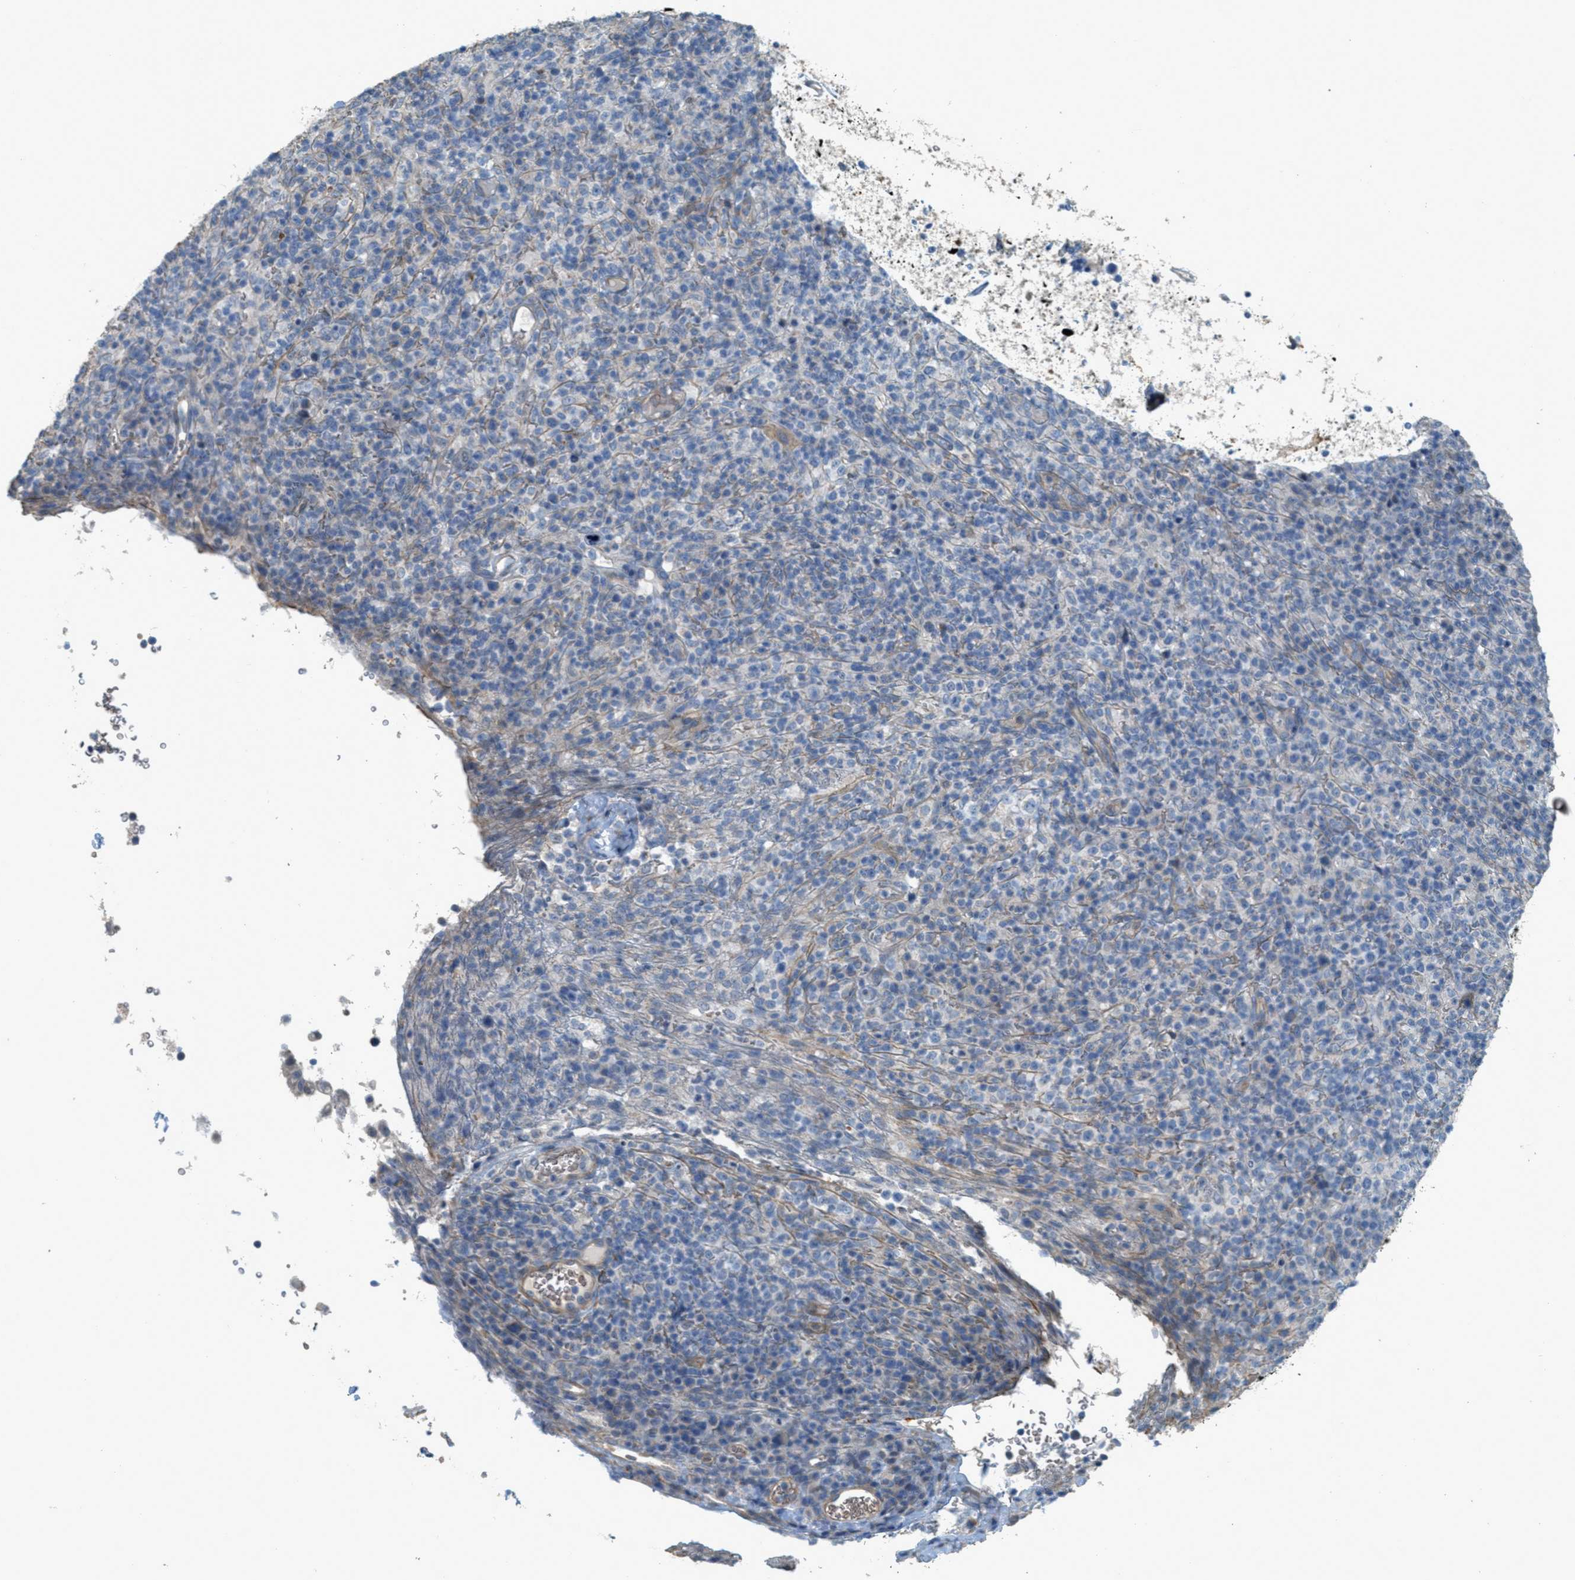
{"staining": {"intensity": "negative", "quantity": "none", "location": "none"}, "tissue": "lymphoma", "cell_type": "Tumor cells", "image_type": "cancer", "snomed": [{"axis": "morphology", "description": "Malignant lymphoma, non-Hodgkin's type, High grade"}, {"axis": "topography", "description": "Lymph node"}], "caption": "An immunohistochemistry (IHC) image of lymphoma is shown. There is no staining in tumor cells of lymphoma. (DAB (3,3'-diaminobenzidine) immunohistochemistry visualized using brightfield microscopy, high magnification).", "gene": "MRS2", "patient": {"sex": "female", "age": 76}}